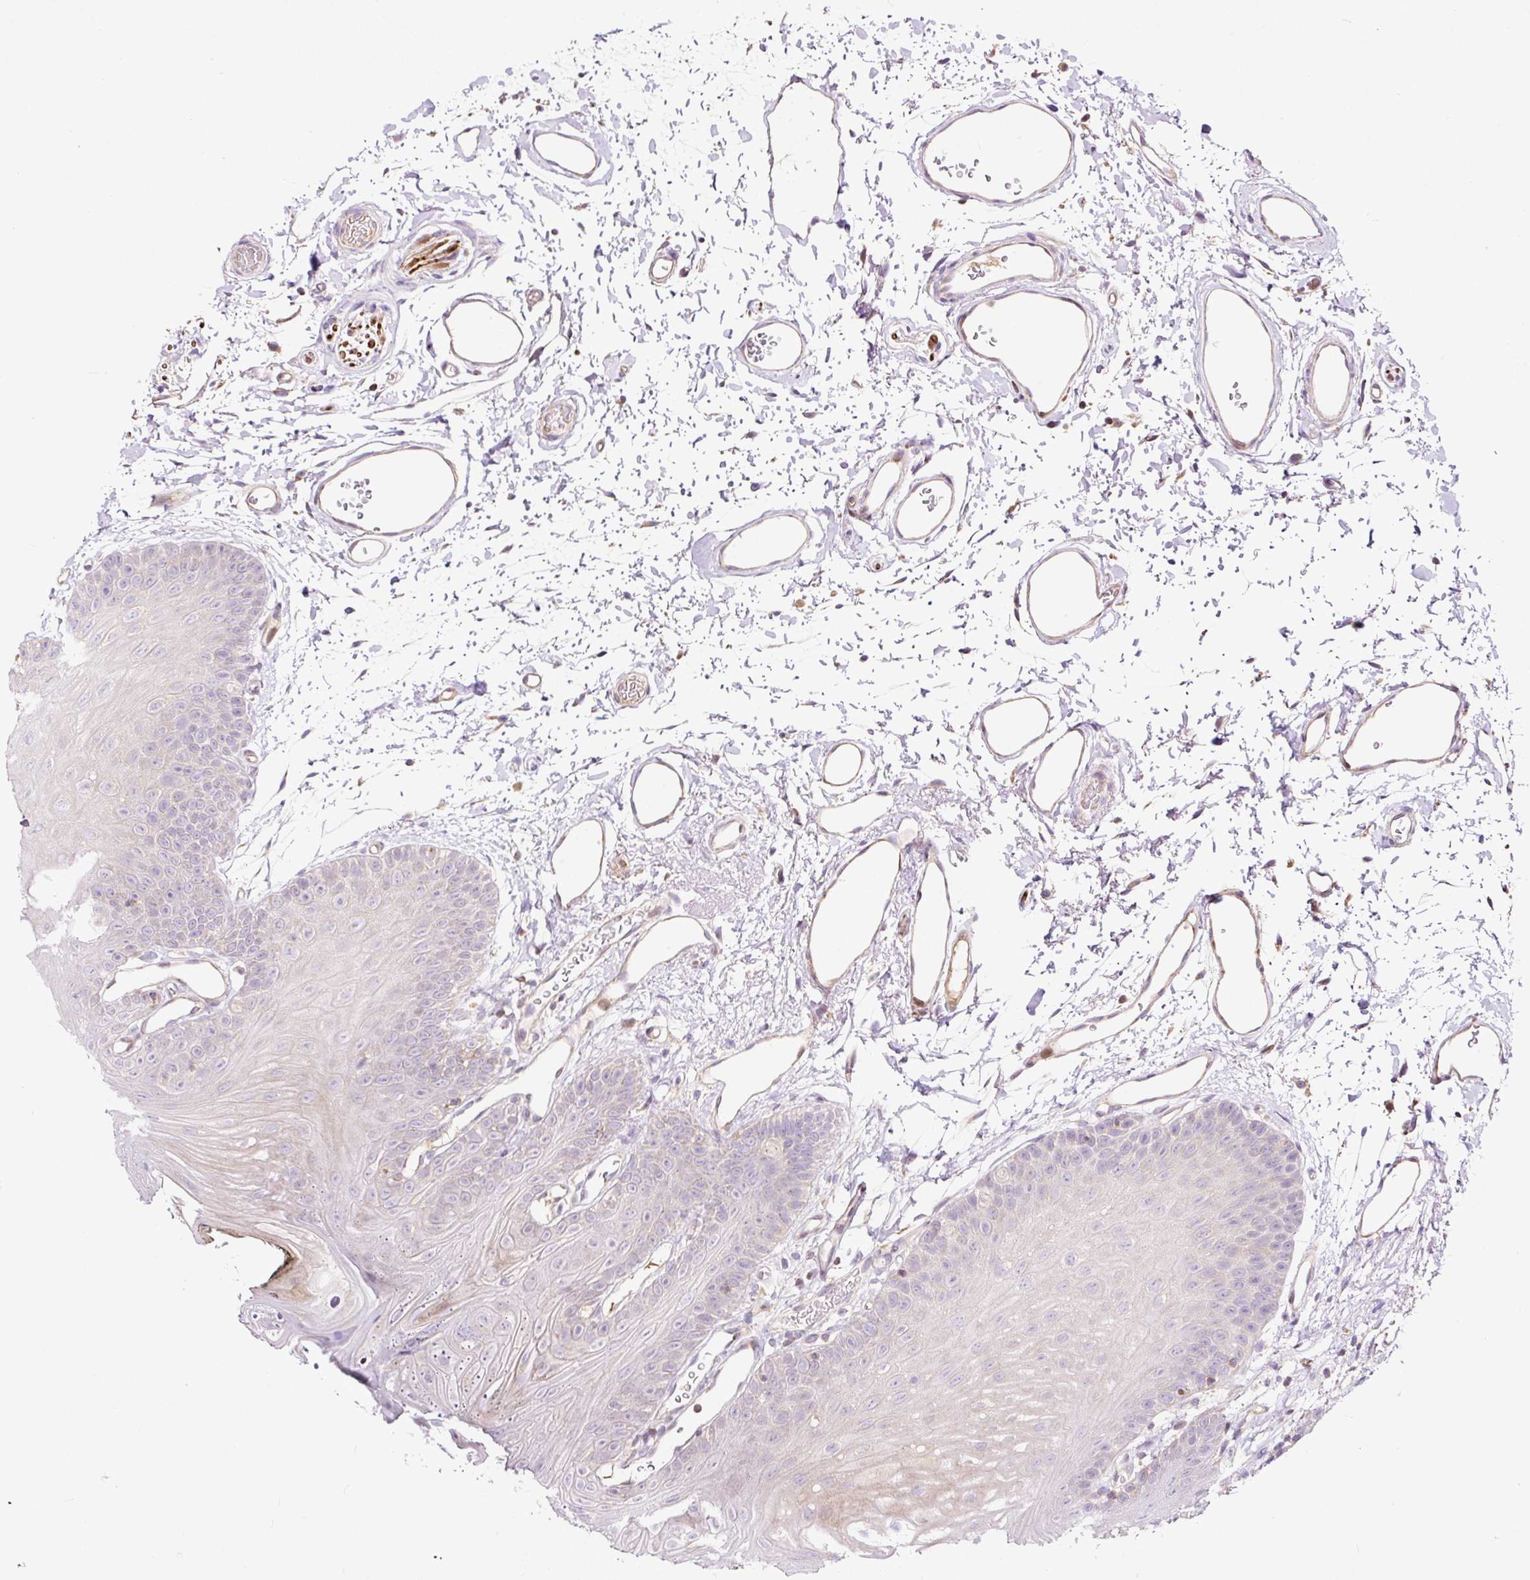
{"staining": {"intensity": "weak", "quantity": "25%-75%", "location": "cytoplasmic/membranous"}, "tissue": "oral mucosa", "cell_type": "Squamous epithelial cells", "image_type": "normal", "snomed": [{"axis": "morphology", "description": "Normal tissue, NOS"}, {"axis": "morphology", "description": "Squamous cell carcinoma, NOS"}, {"axis": "topography", "description": "Oral tissue"}, {"axis": "topography", "description": "Head-Neck"}], "caption": "Squamous epithelial cells exhibit low levels of weak cytoplasmic/membranous positivity in approximately 25%-75% of cells in normal human oral mucosa.", "gene": "BOLA3", "patient": {"sex": "female", "age": 81}}